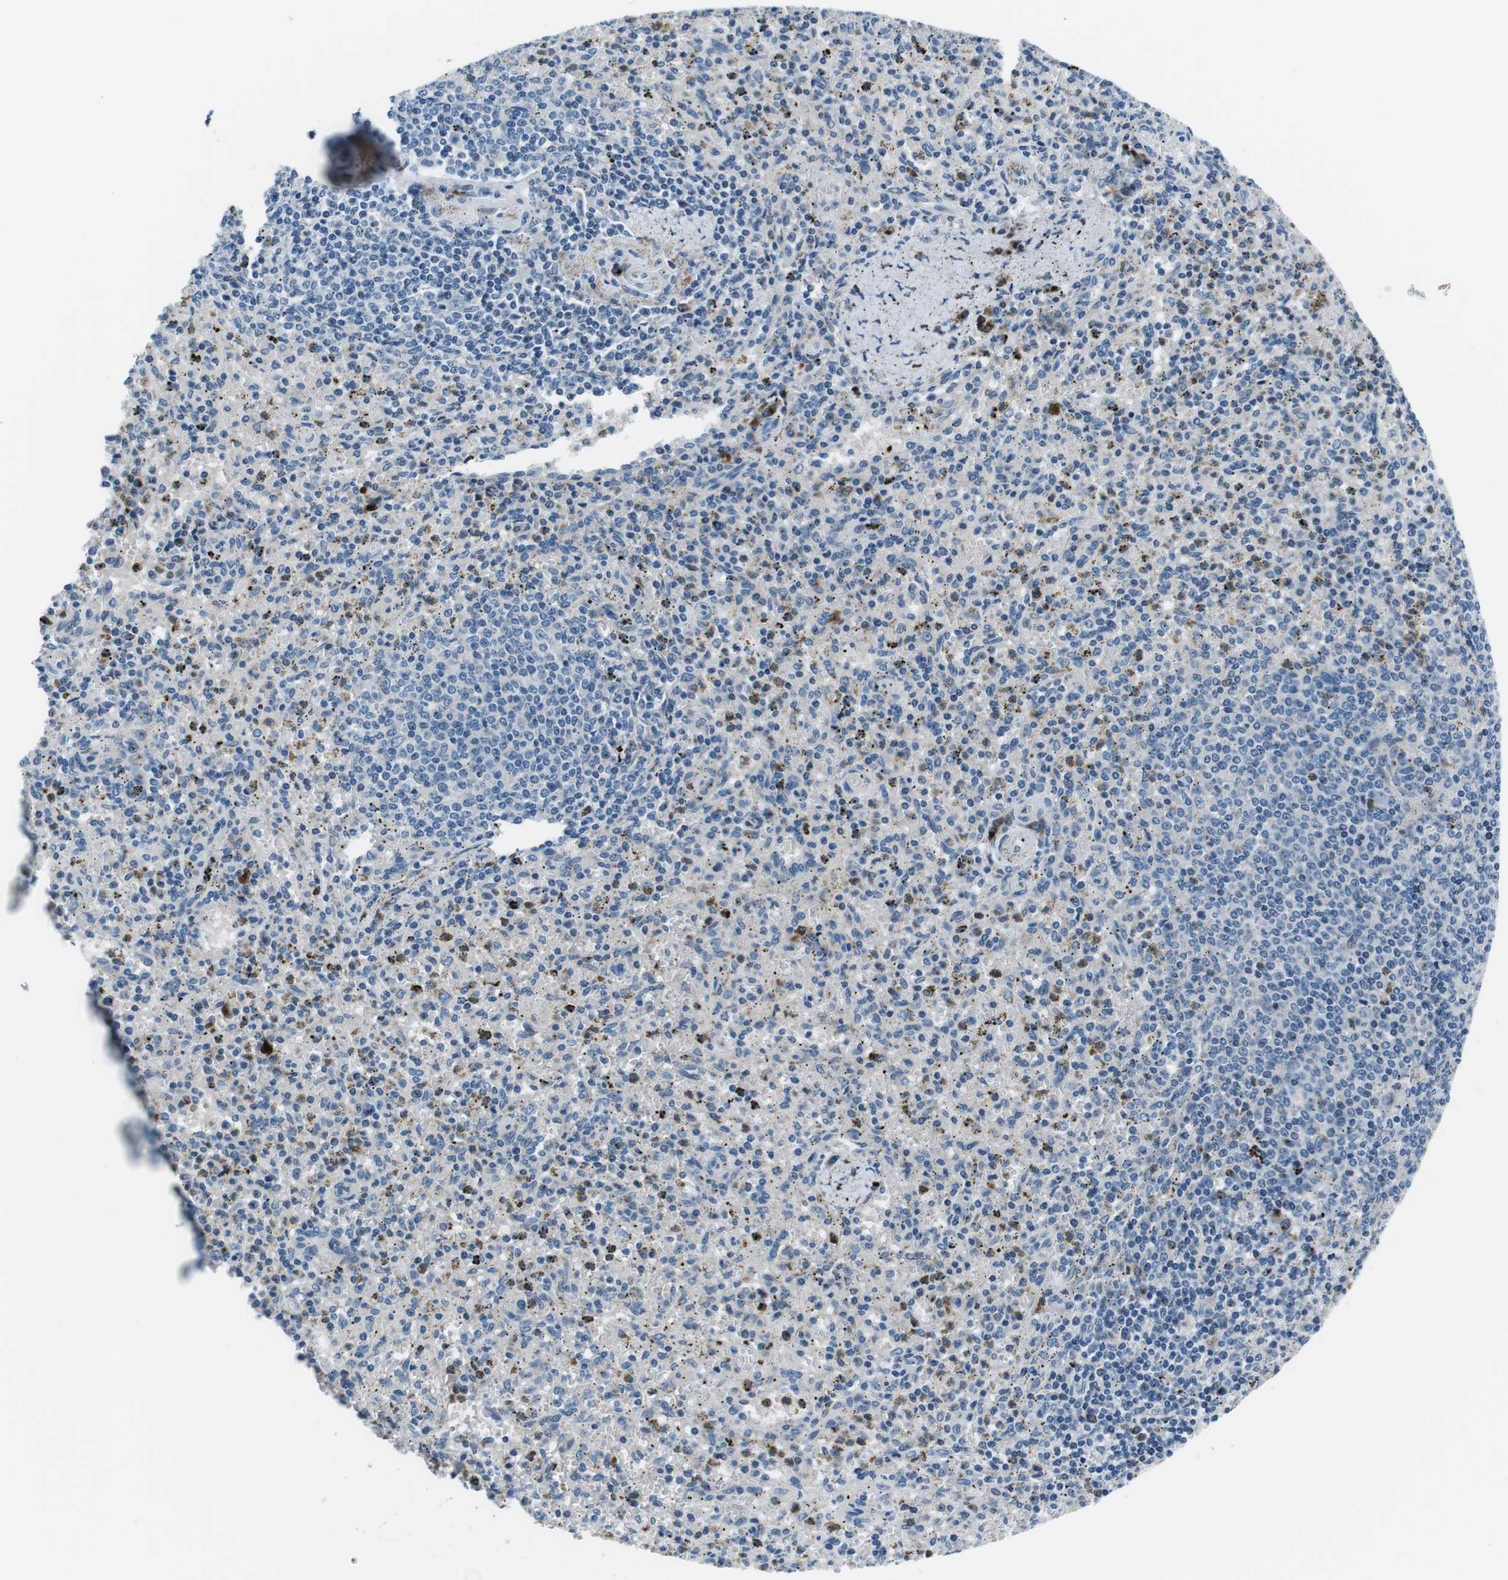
{"staining": {"intensity": "strong", "quantity": "<25%", "location": "cytoplasmic/membranous"}, "tissue": "spleen", "cell_type": "Cells in red pulp", "image_type": "normal", "snomed": [{"axis": "morphology", "description": "Normal tissue, NOS"}, {"axis": "topography", "description": "Spleen"}], "caption": "Immunohistochemical staining of benign spleen exhibits strong cytoplasmic/membranous protein expression in approximately <25% of cells in red pulp. (DAB = brown stain, brightfield microscopy at high magnification).", "gene": "NUCB2", "patient": {"sex": "male", "age": 72}}